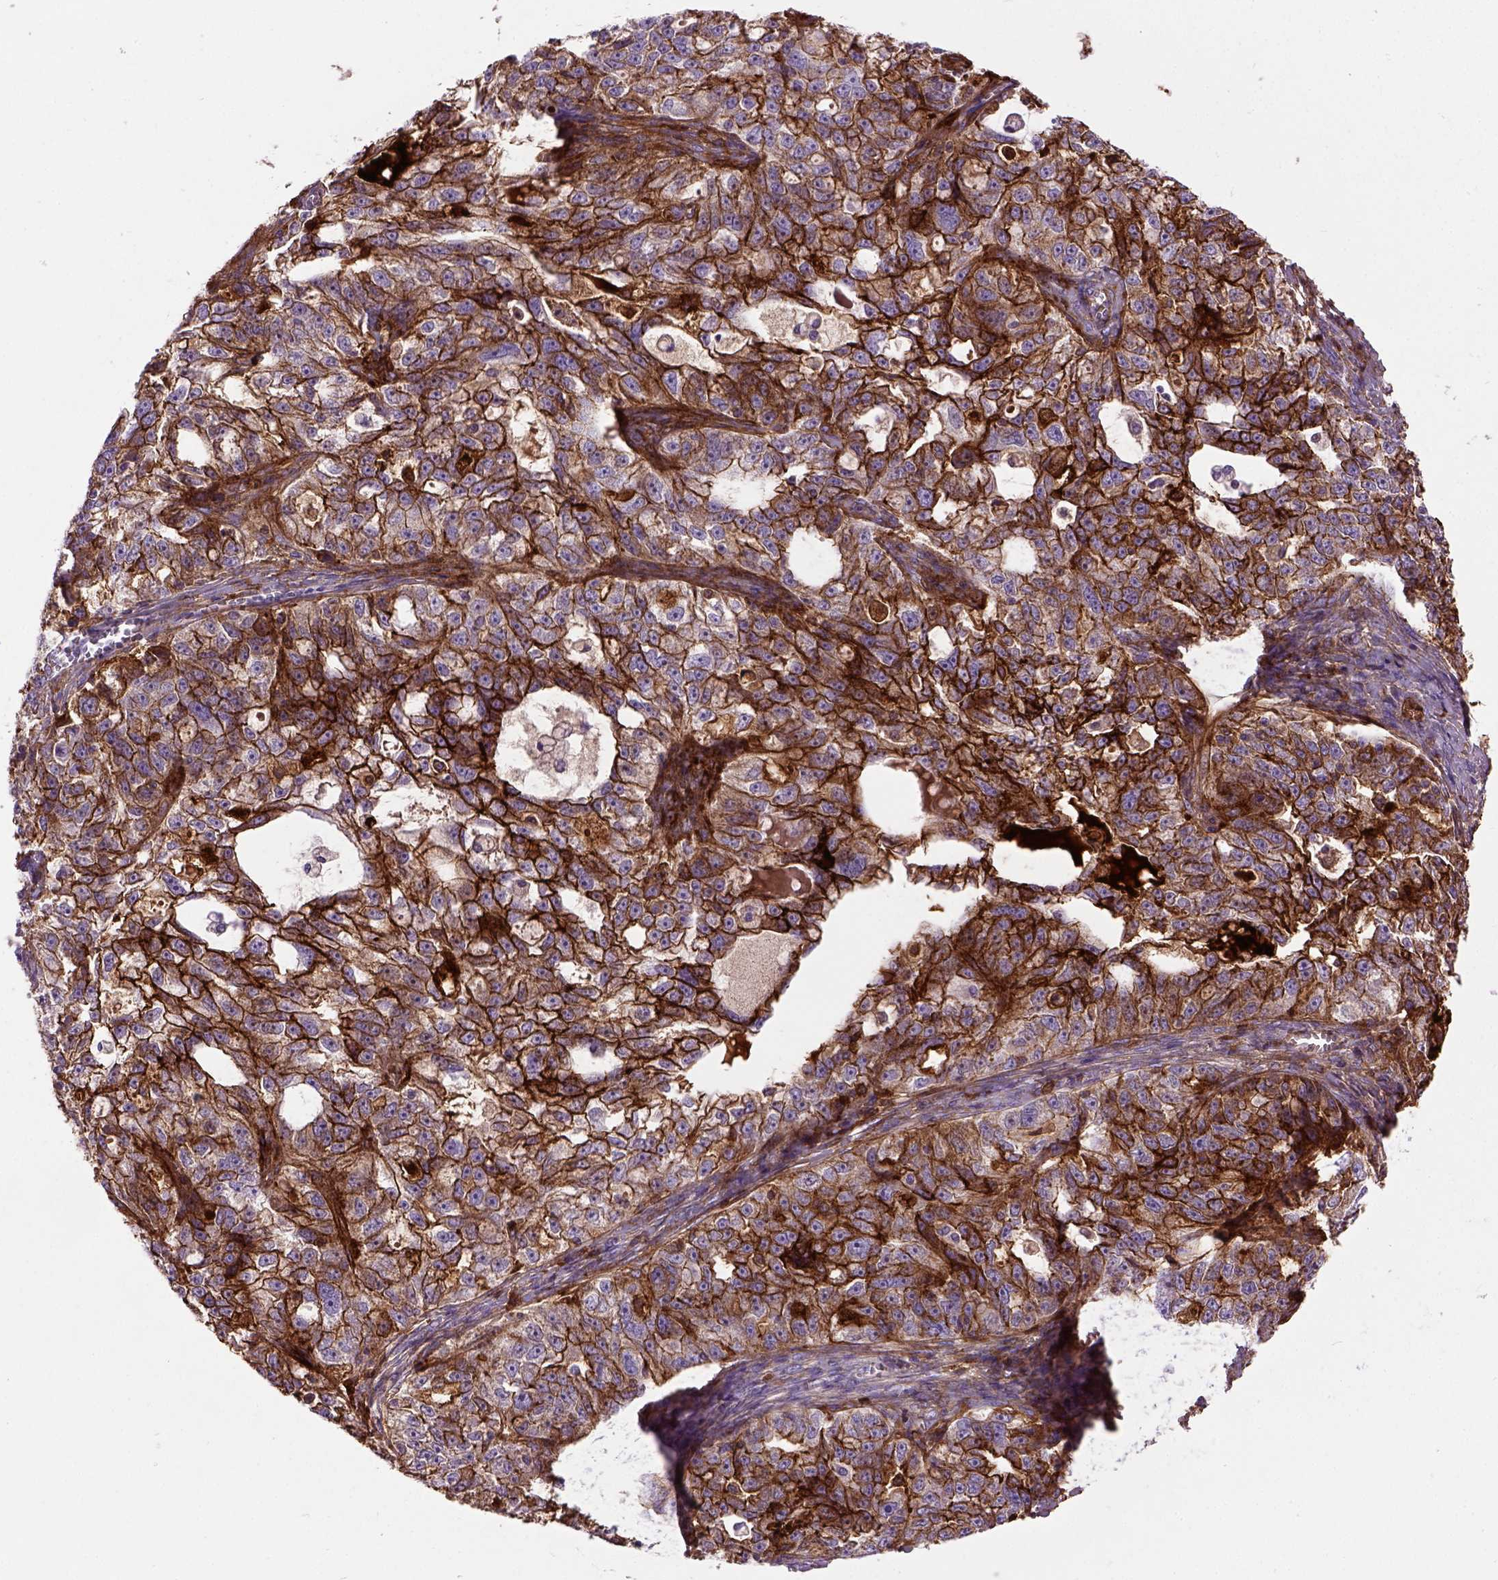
{"staining": {"intensity": "strong", "quantity": ">75%", "location": "cytoplasmic/membranous"}, "tissue": "ovarian cancer", "cell_type": "Tumor cells", "image_type": "cancer", "snomed": [{"axis": "morphology", "description": "Cystadenocarcinoma, serous, NOS"}, {"axis": "topography", "description": "Ovary"}], "caption": "About >75% of tumor cells in human ovarian cancer display strong cytoplasmic/membranous protein expression as visualized by brown immunohistochemical staining.", "gene": "CDH1", "patient": {"sex": "female", "age": 51}}